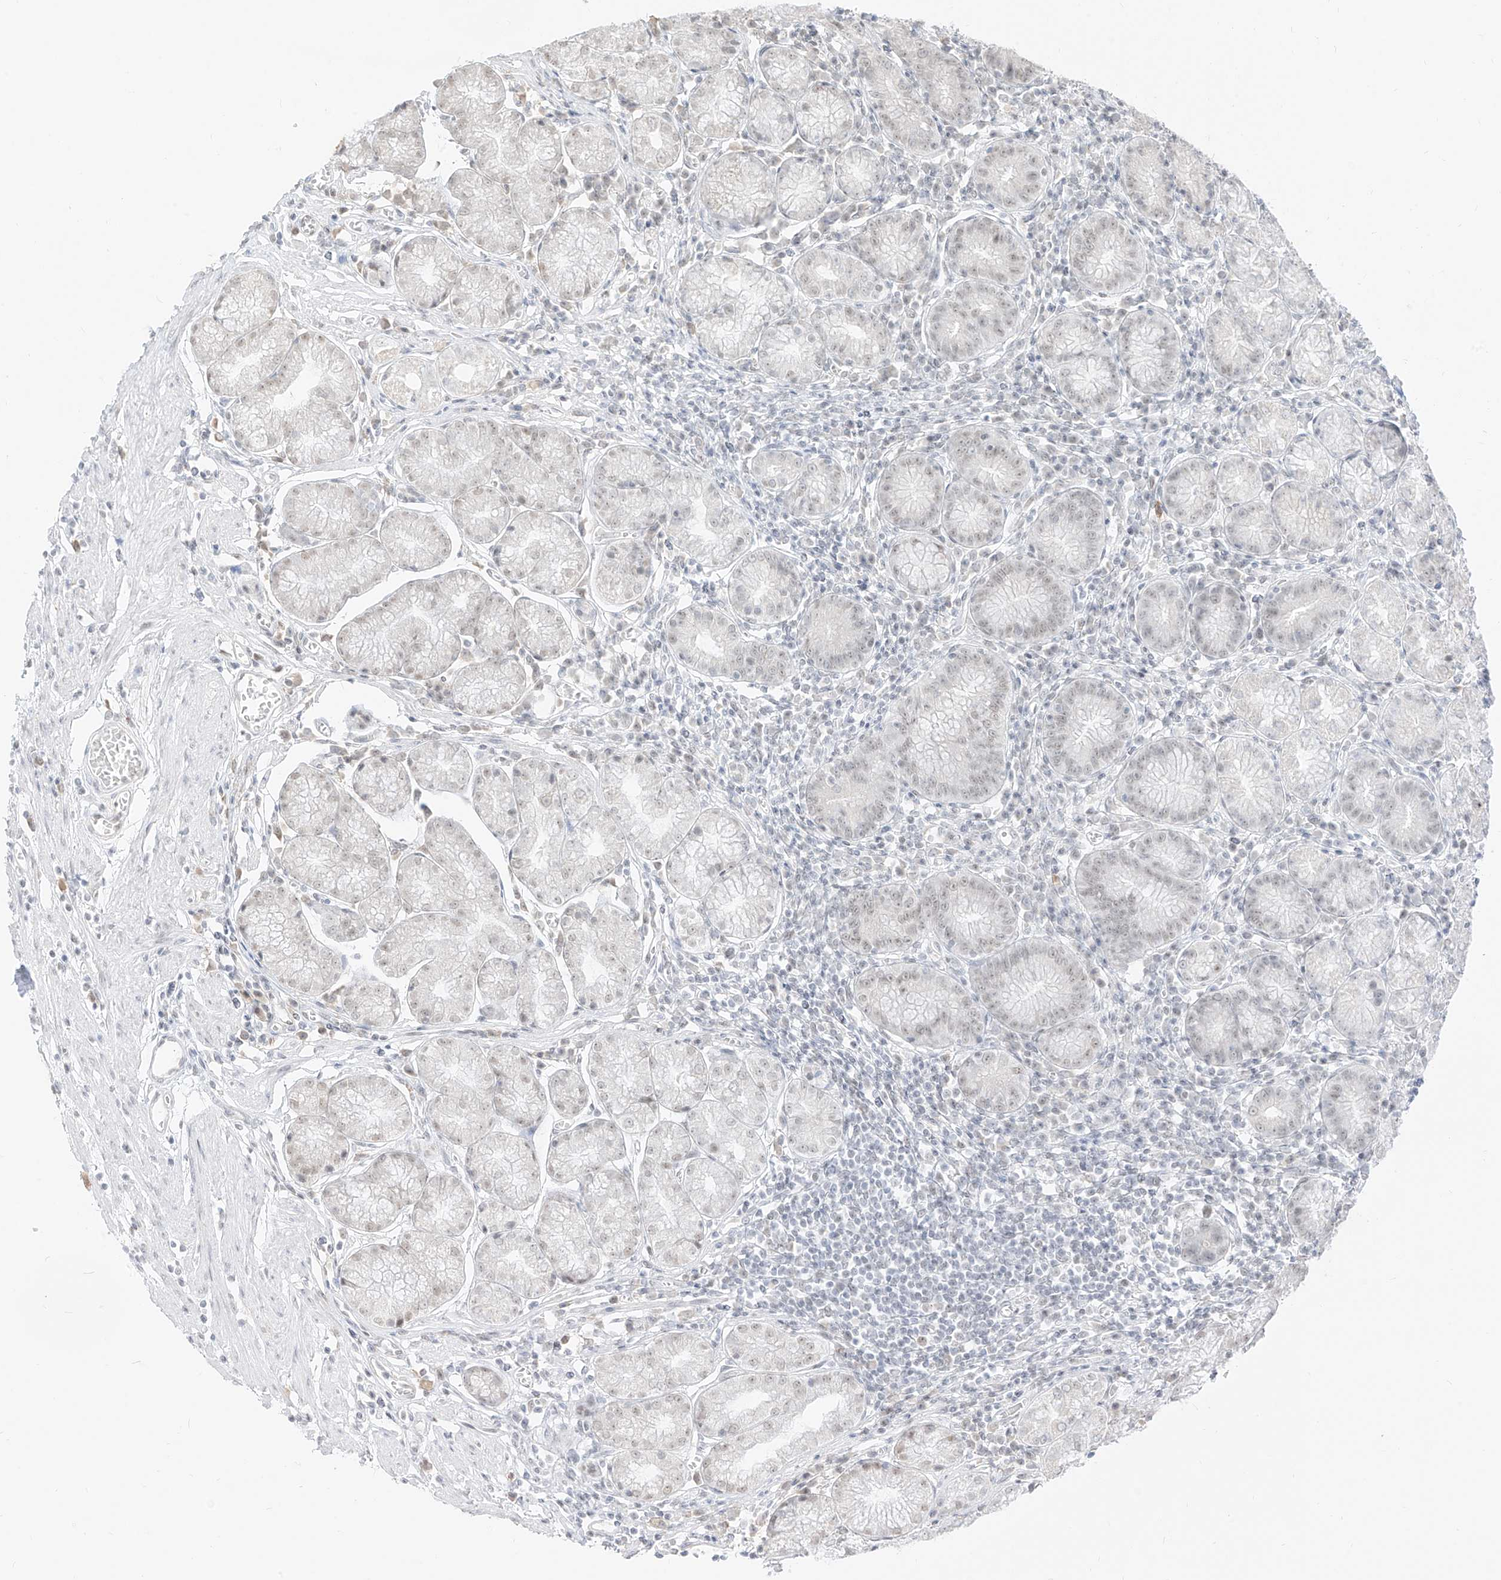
{"staining": {"intensity": "weak", "quantity": "<25%", "location": "nuclear"}, "tissue": "stomach", "cell_type": "Glandular cells", "image_type": "normal", "snomed": [{"axis": "morphology", "description": "Normal tissue, NOS"}, {"axis": "topography", "description": "Stomach"}], "caption": "There is no significant expression in glandular cells of stomach. (Brightfield microscopy of DAB (3,3'-diaminobenzidine) immunohistochemistry at high magnification).", "gene": "SUPT5H", "patient": {"sex": "male", "age": 55}}